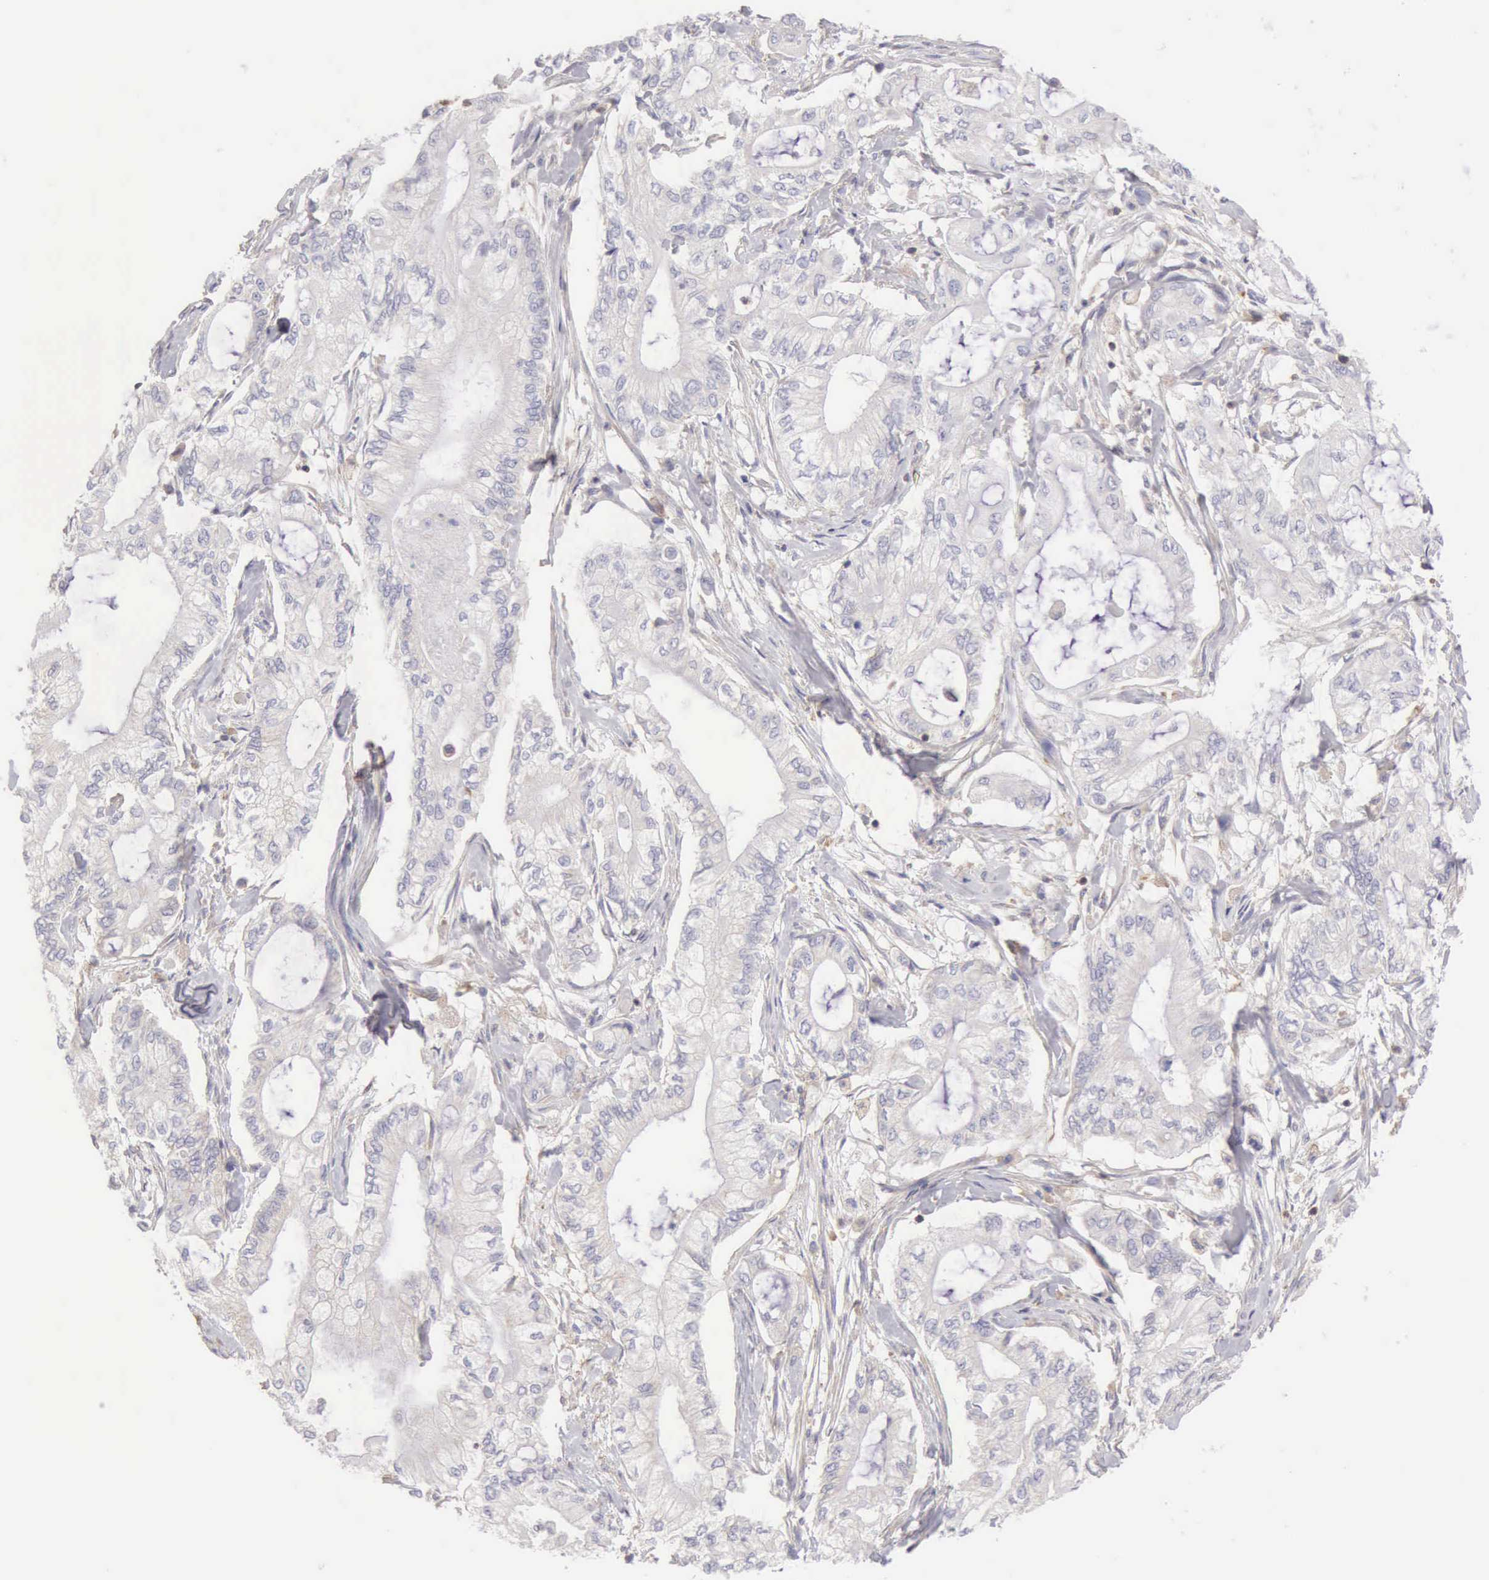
{"staining": {"intensity": "negative", "quantity": "none", "location": "none"}, "tissue": "pancreatic cancer", "cell_type": "Tumor cells", "image_type": "cancer", "snomed": [{"axis": "morphology", "description": "Adenocarcinoma, NOS"}, {"axis": "topography", "description": "Pancreas"}], "caption": "Histopathology image shows no significant protein staining in tumor cells of pancreatic adenocarcinoma.", "gene": "ARHGAP4", "patient": {"sex": "male", "age": 79}}